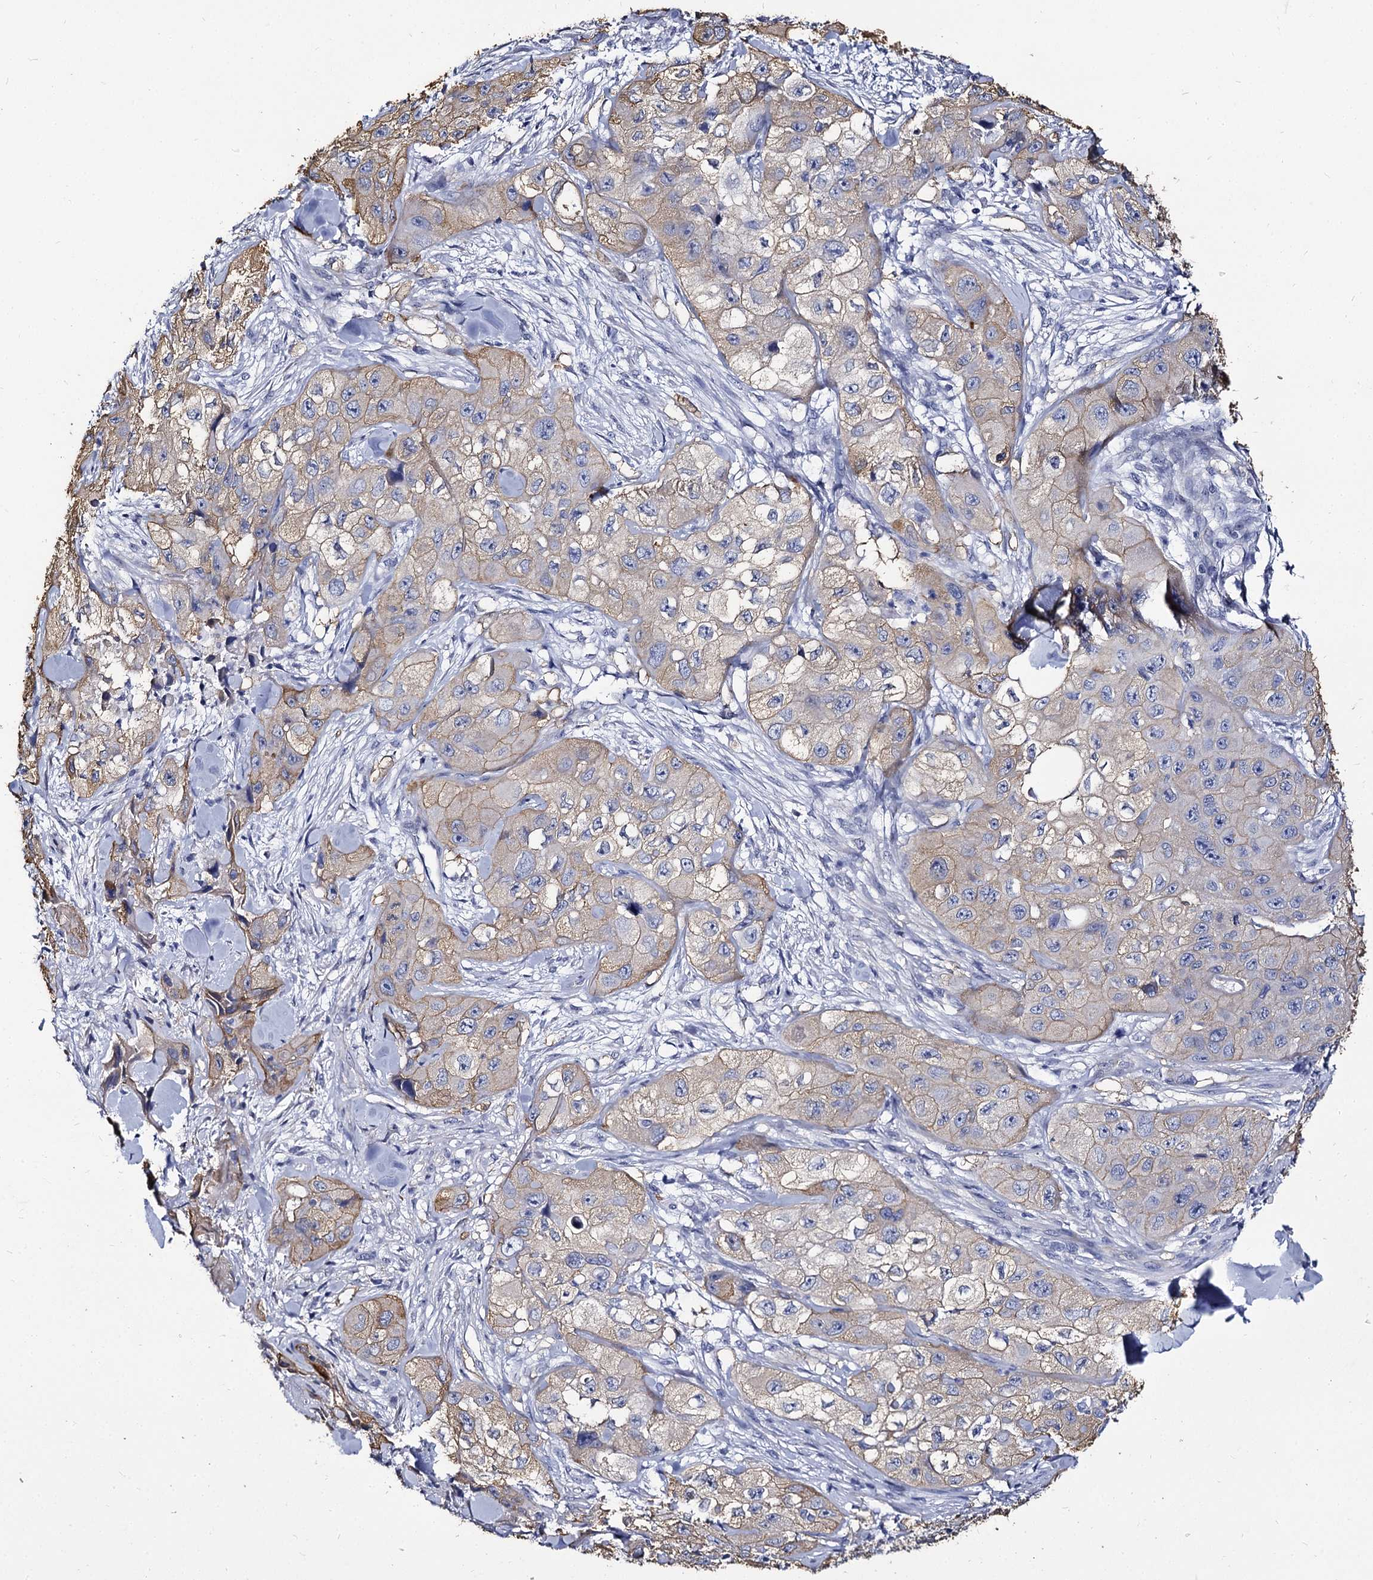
{"staining": {"intensity": "weak", "quantity": "<25%", "location": "cytoplasmic/membranous"}, "tissue": "skin cancer", "cell_type": "Tumor cells", "image_type": "cancer", "snomed": [{"axis": "morphology", "description": "Squamous cell carcinoma, NOS"}, {"axis": "topography", "description": "Skin"}, {"axis": "topography", "description": "Subcutis"}], "caption": "A histopathology image of human skin cancer (squamous cell carcinoma) is negative for staining in tumor cells.", "gene": "CBFB", "patient": {"sex": "male", "age": 73}}